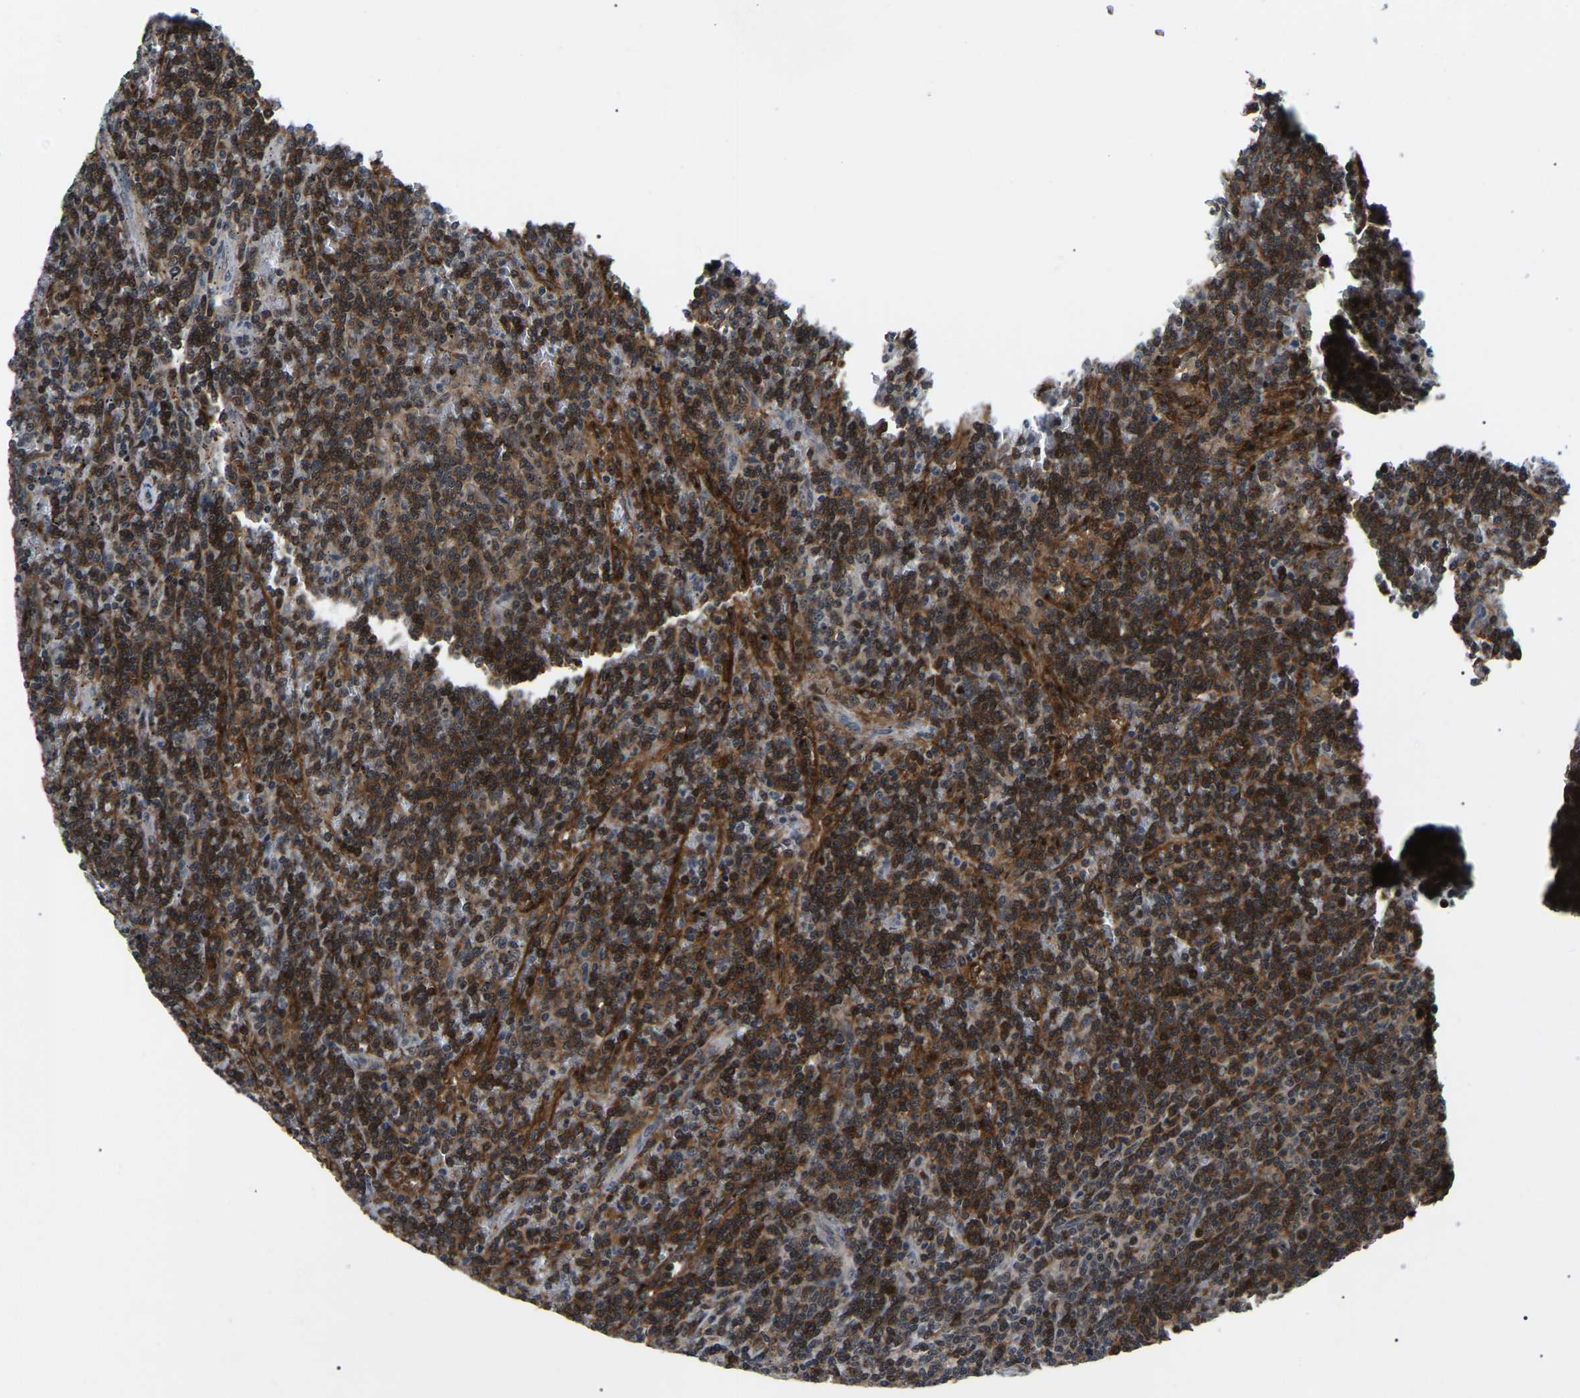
{"staining": {"intensity": "strong", "quantity": ">75%", "location": "cytoplasmic/membranous,nuclear"}, "tissue": "lymphoma", "cell_type": "Tumor cells", "image_type": "cancer", "snomed": [{"axis": "morphology", "description": "Malignant lymphoma, non-Hodgkin's type, Low grade"}, {"axis": "topography", "description": "Spleen"}], "caption": "A brown stain shows strong cytoplasmic/membranous and nuclear staining of a protein in human malignant lymphoma, non-Hodgkin's type (low-grade) tumor cells. The staining was performed using DAB (3,3'-diaminobenzidine) to visualize the protein expression in brown, while the nuclei were stained in blue with hematoxylin (Magnification: 20x).", "gene": "RRP1B", "patient": {"sex": "female", "age": 50}}